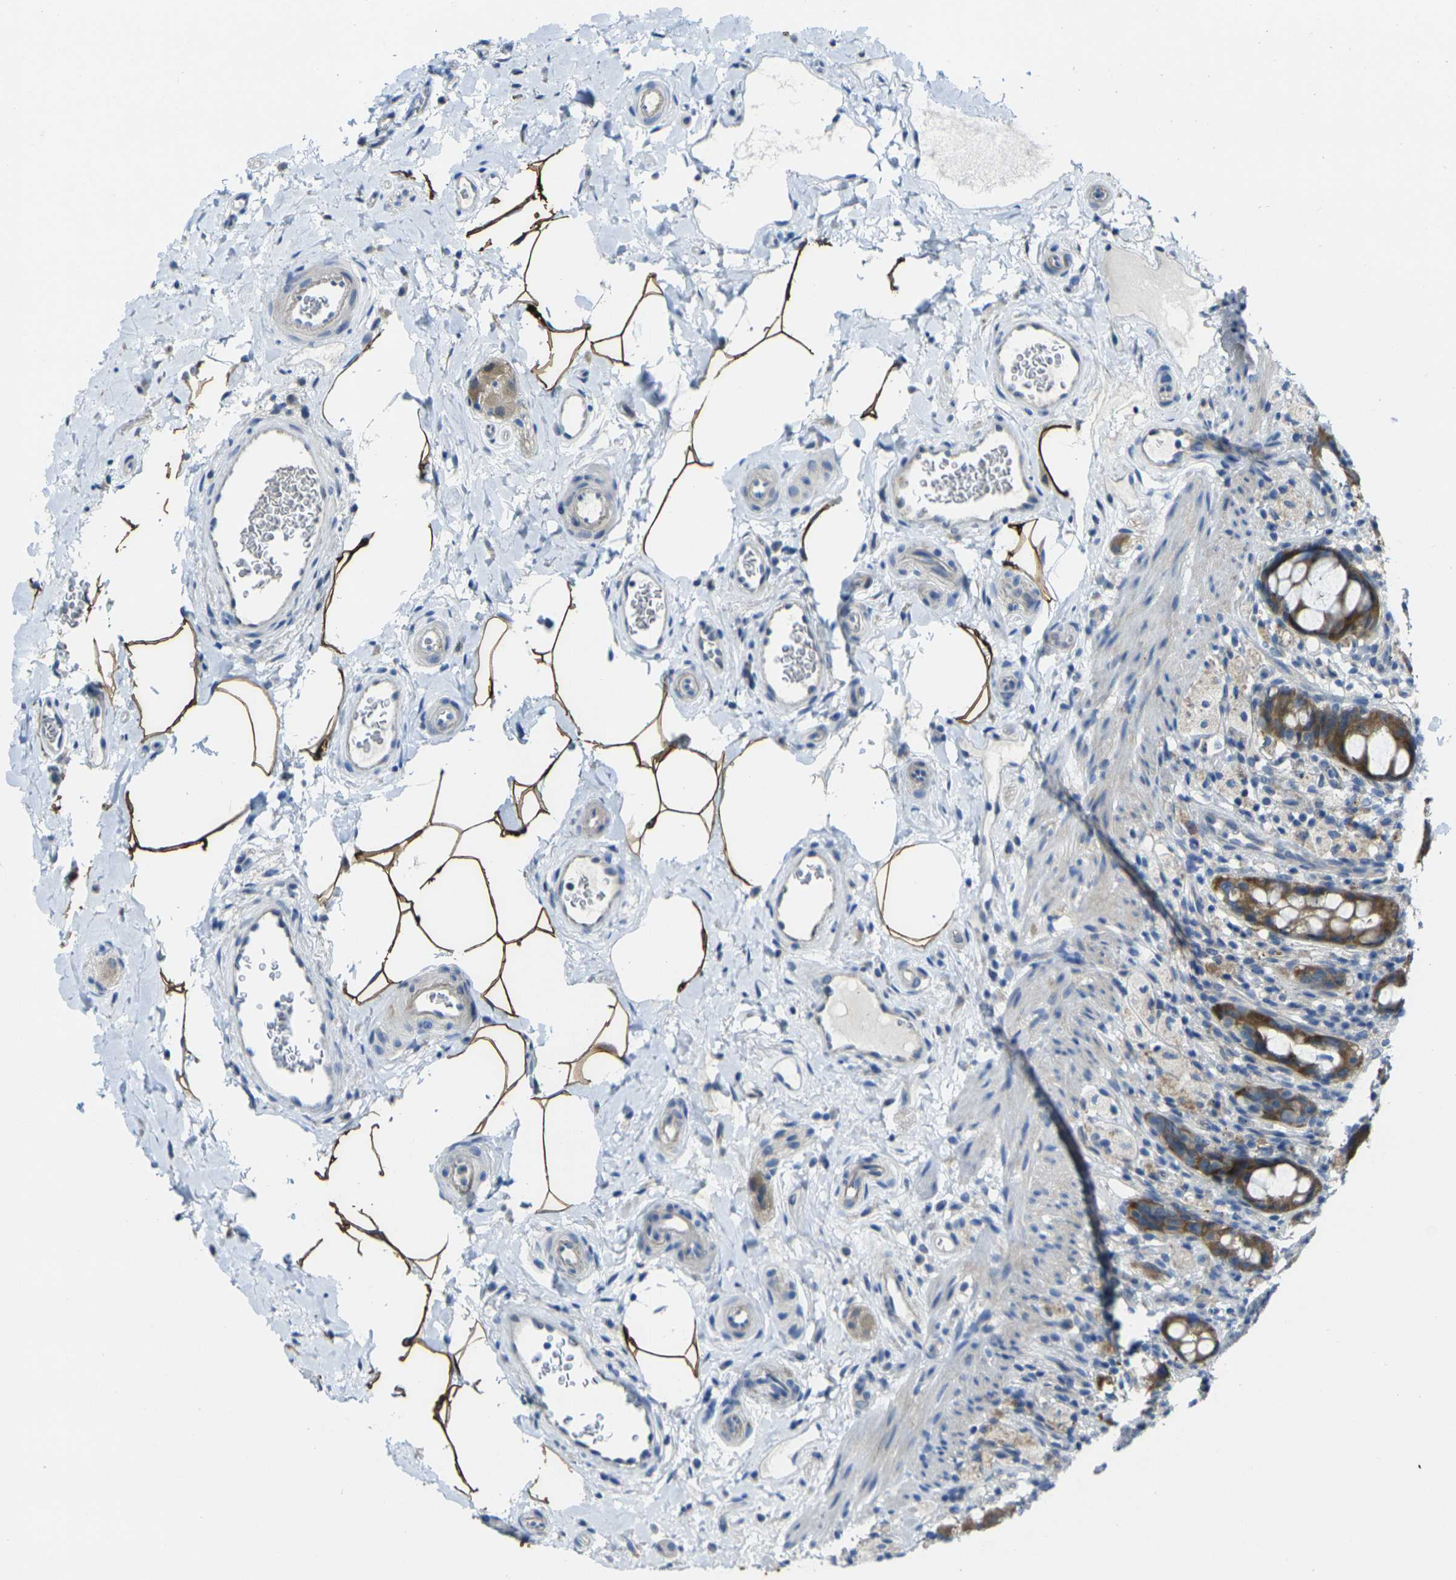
{"staining": {"intensity": "moderate", "quantity": ">75%", "location": "cytoplasmic/membranous"}, "tissue": "rectum", "cell_type": "Glandular cells", "image_type": "normal", "snomed": [{"axis": "morphology", "description": "Normal tissue, NOS"}, {"axis": "topography", "description": "Rectum"}], "caption": "Protein staining of benign rectum shows moderate cytoplasmic/membranous expression in about >75% of glandular cells.", "gene": "GNA12", "patient": {"sex": "male", "age": 44}}